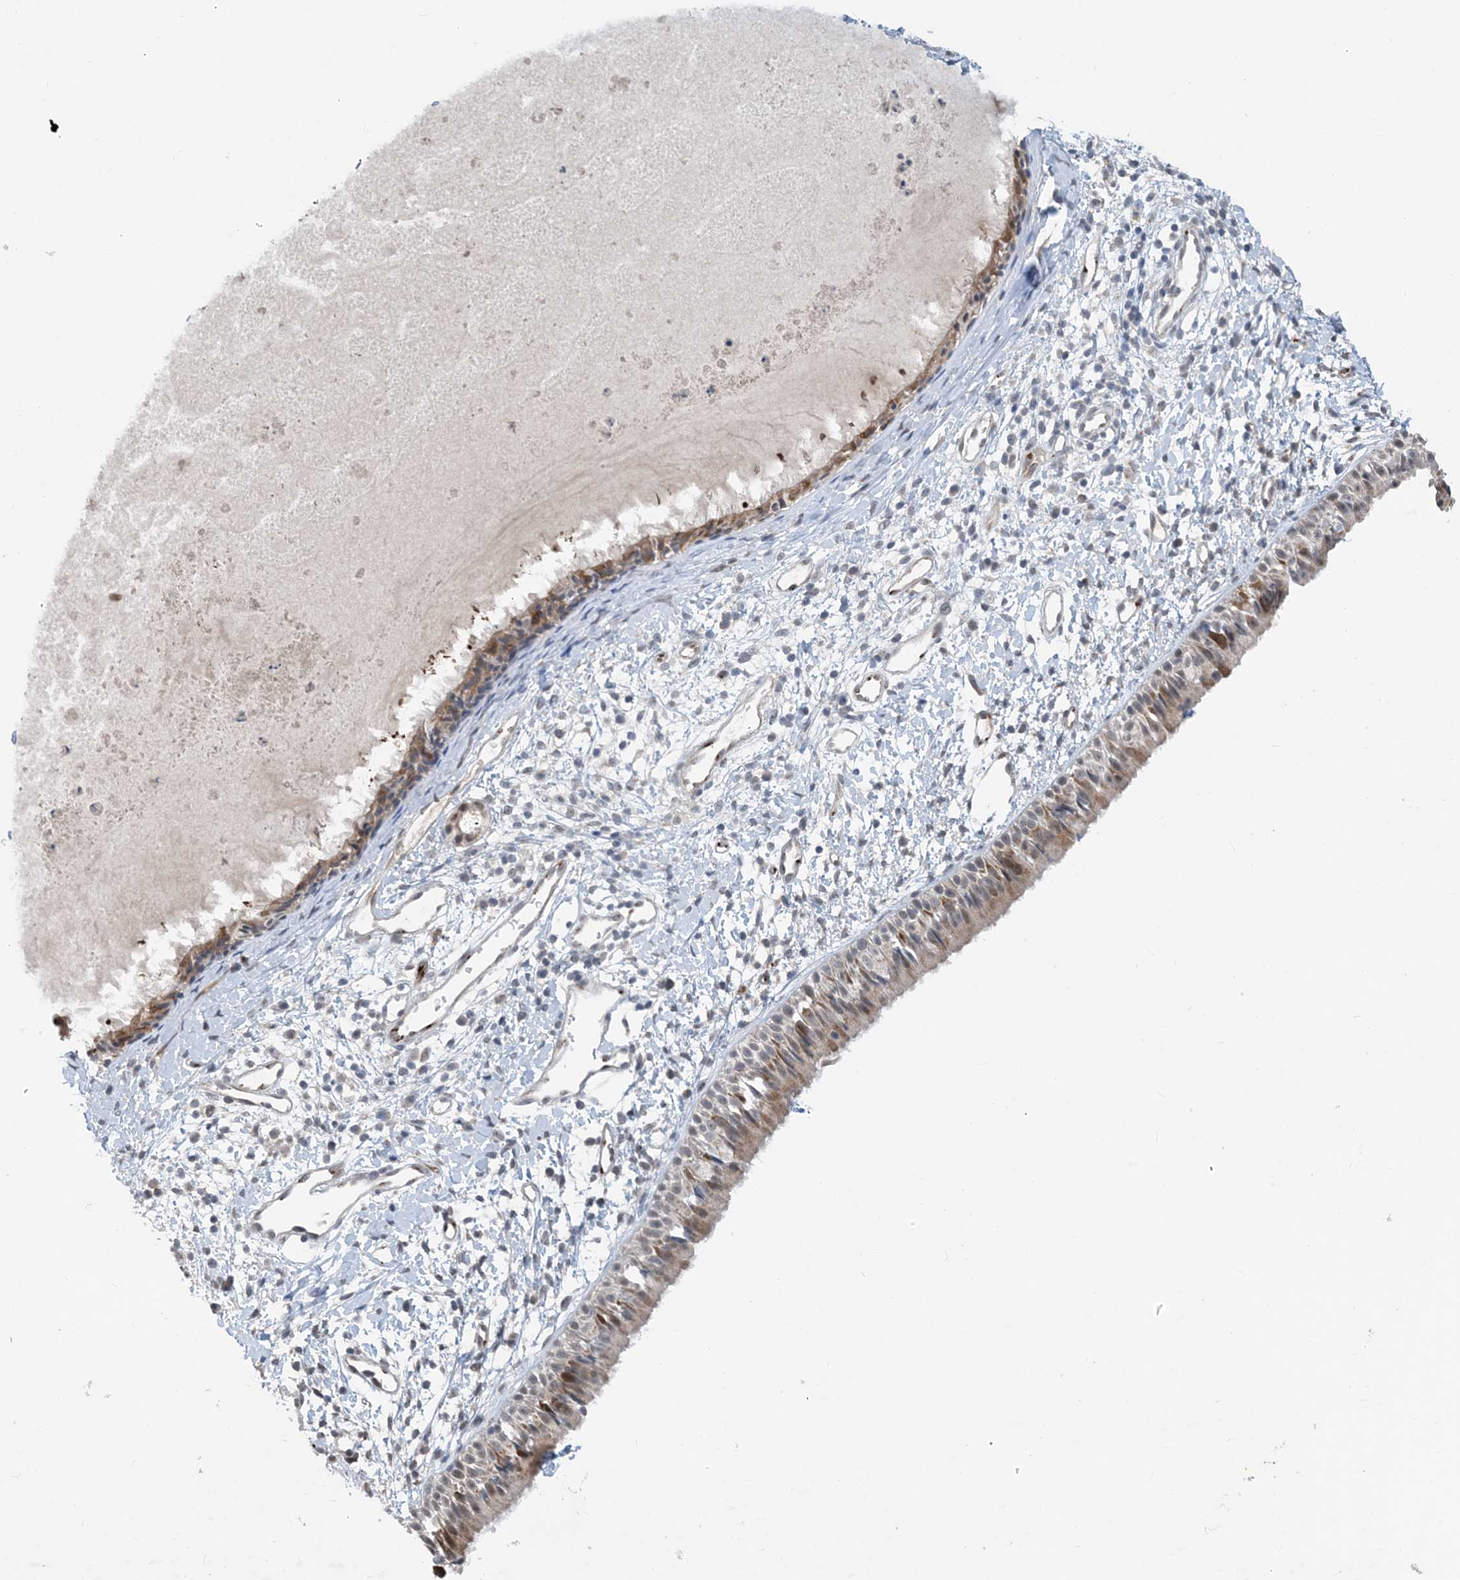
{"staining": {"intensity": "moderate", "quantity": ">75%", "location": "cytoplasmic/membranous"}, "tissue": "nasopharynx", "cell_type": "Respiratory epithelial cells", "image_type": "normal", "snomed": [{"axis": "morphology", "description": "Normal tissue, NOS"}, {"axis": "topography", "description": "Nasopharynx"}], "caption": "Protein staining reveals moderate cytoplasmic/membranous expression in about >75% of respiratory epithelial cells in unremarkable nasopharynx.", "gene": "TINAG", "patient": {"sex": "male", "age": 22}}